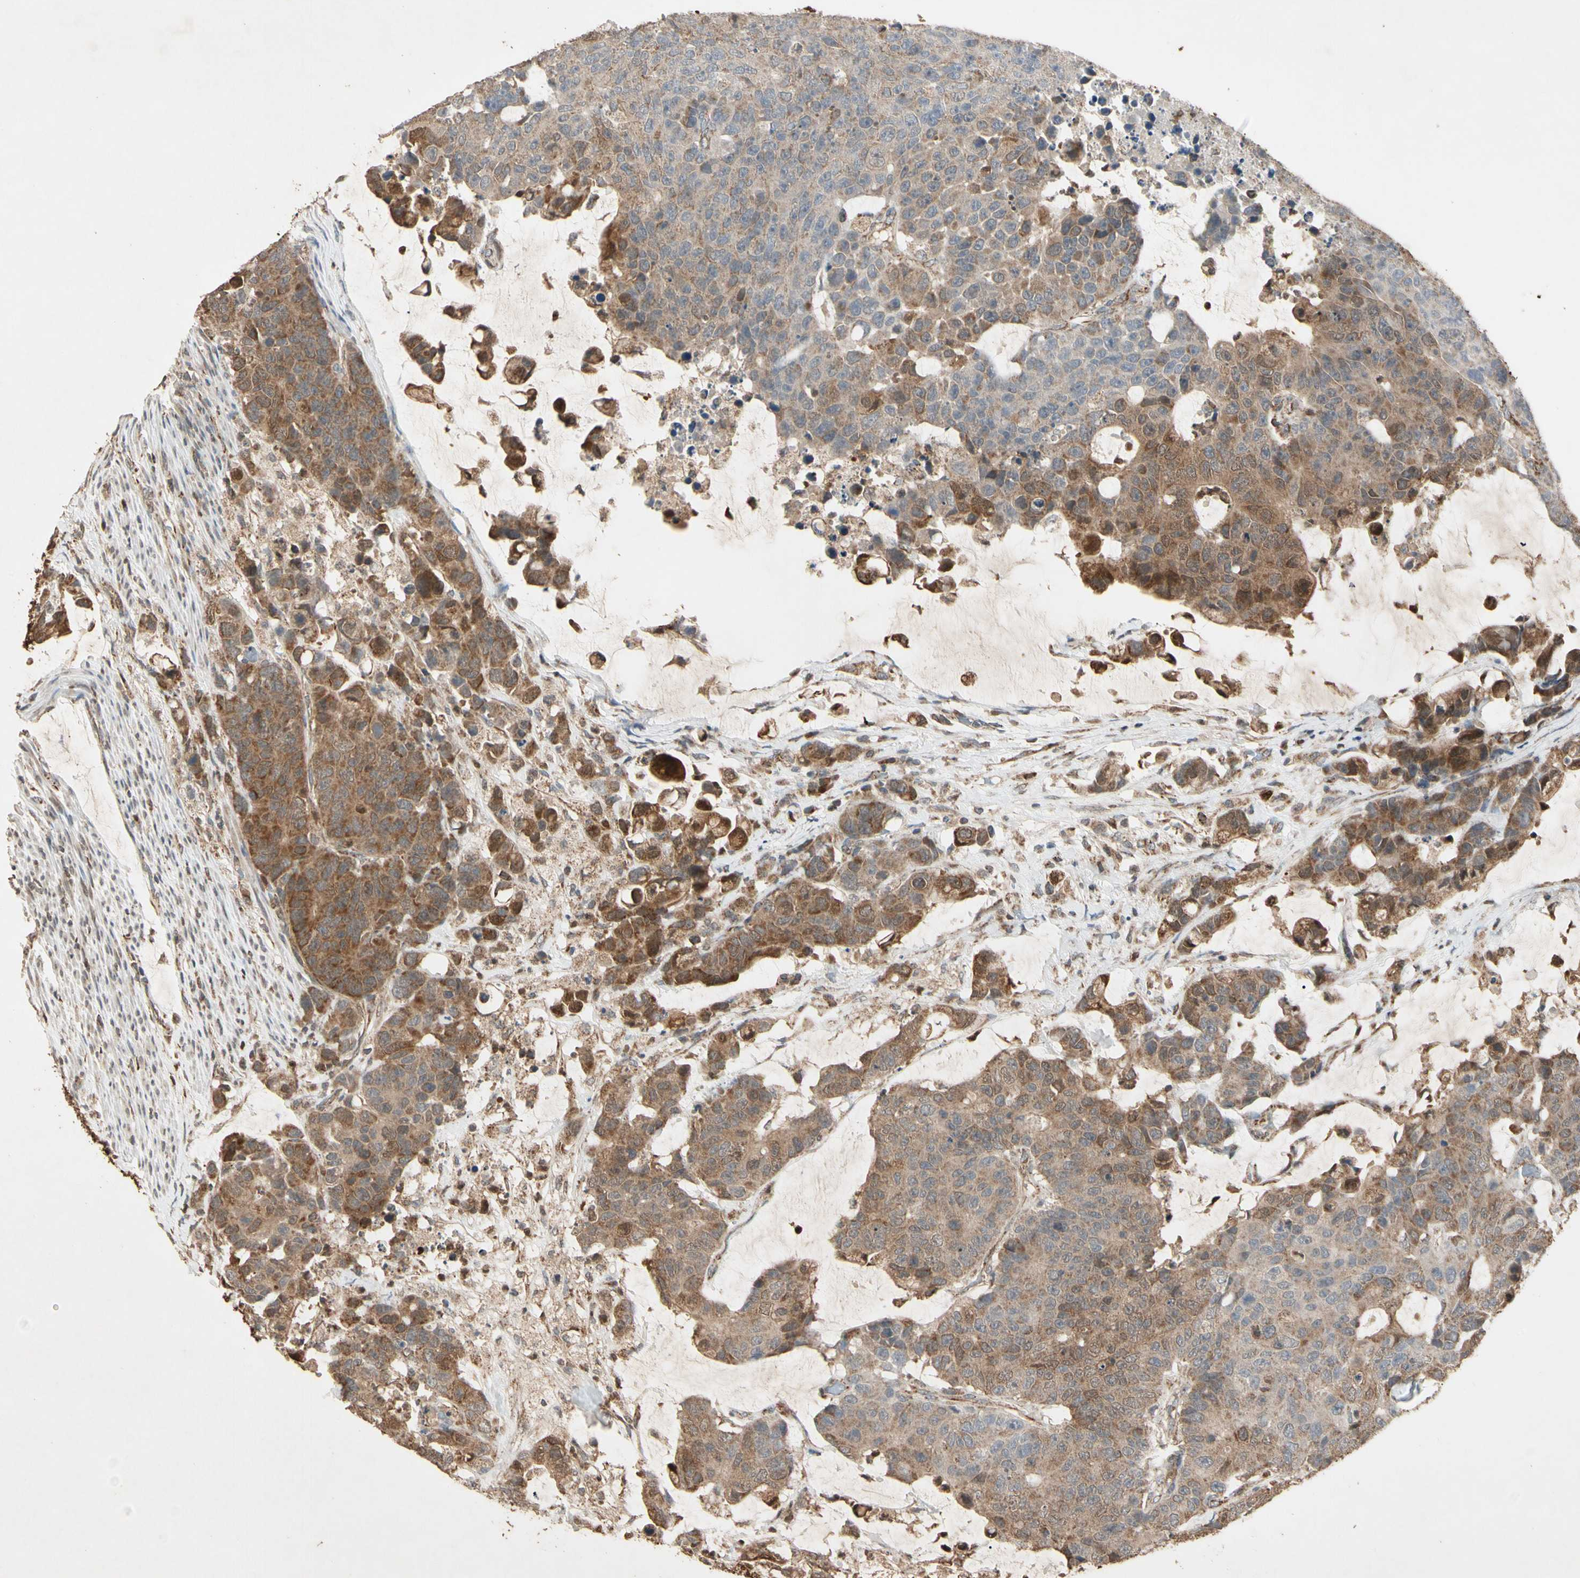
{"staining": {"intensity": "moderate", "quantity": ">75%", "location": "cytoplasmic/membranous"}, "tissue": "colorectal cancer", "cell_type": "Tumor cells", "image_type": "cancer", "snomed": [{"axis": "morphology", "description": "Adenocarcinoma, NOS"}, {"axis": "topography", "description": "Colon"}], "caption": "The photomicrograph reveals staining of colorectal cancer, revealing moderate cytoplasmic/membranous protein expression (brown color) within tumor cells.", "gene": "PRDX5", "patient": {"sex": "female", "age": 86}}